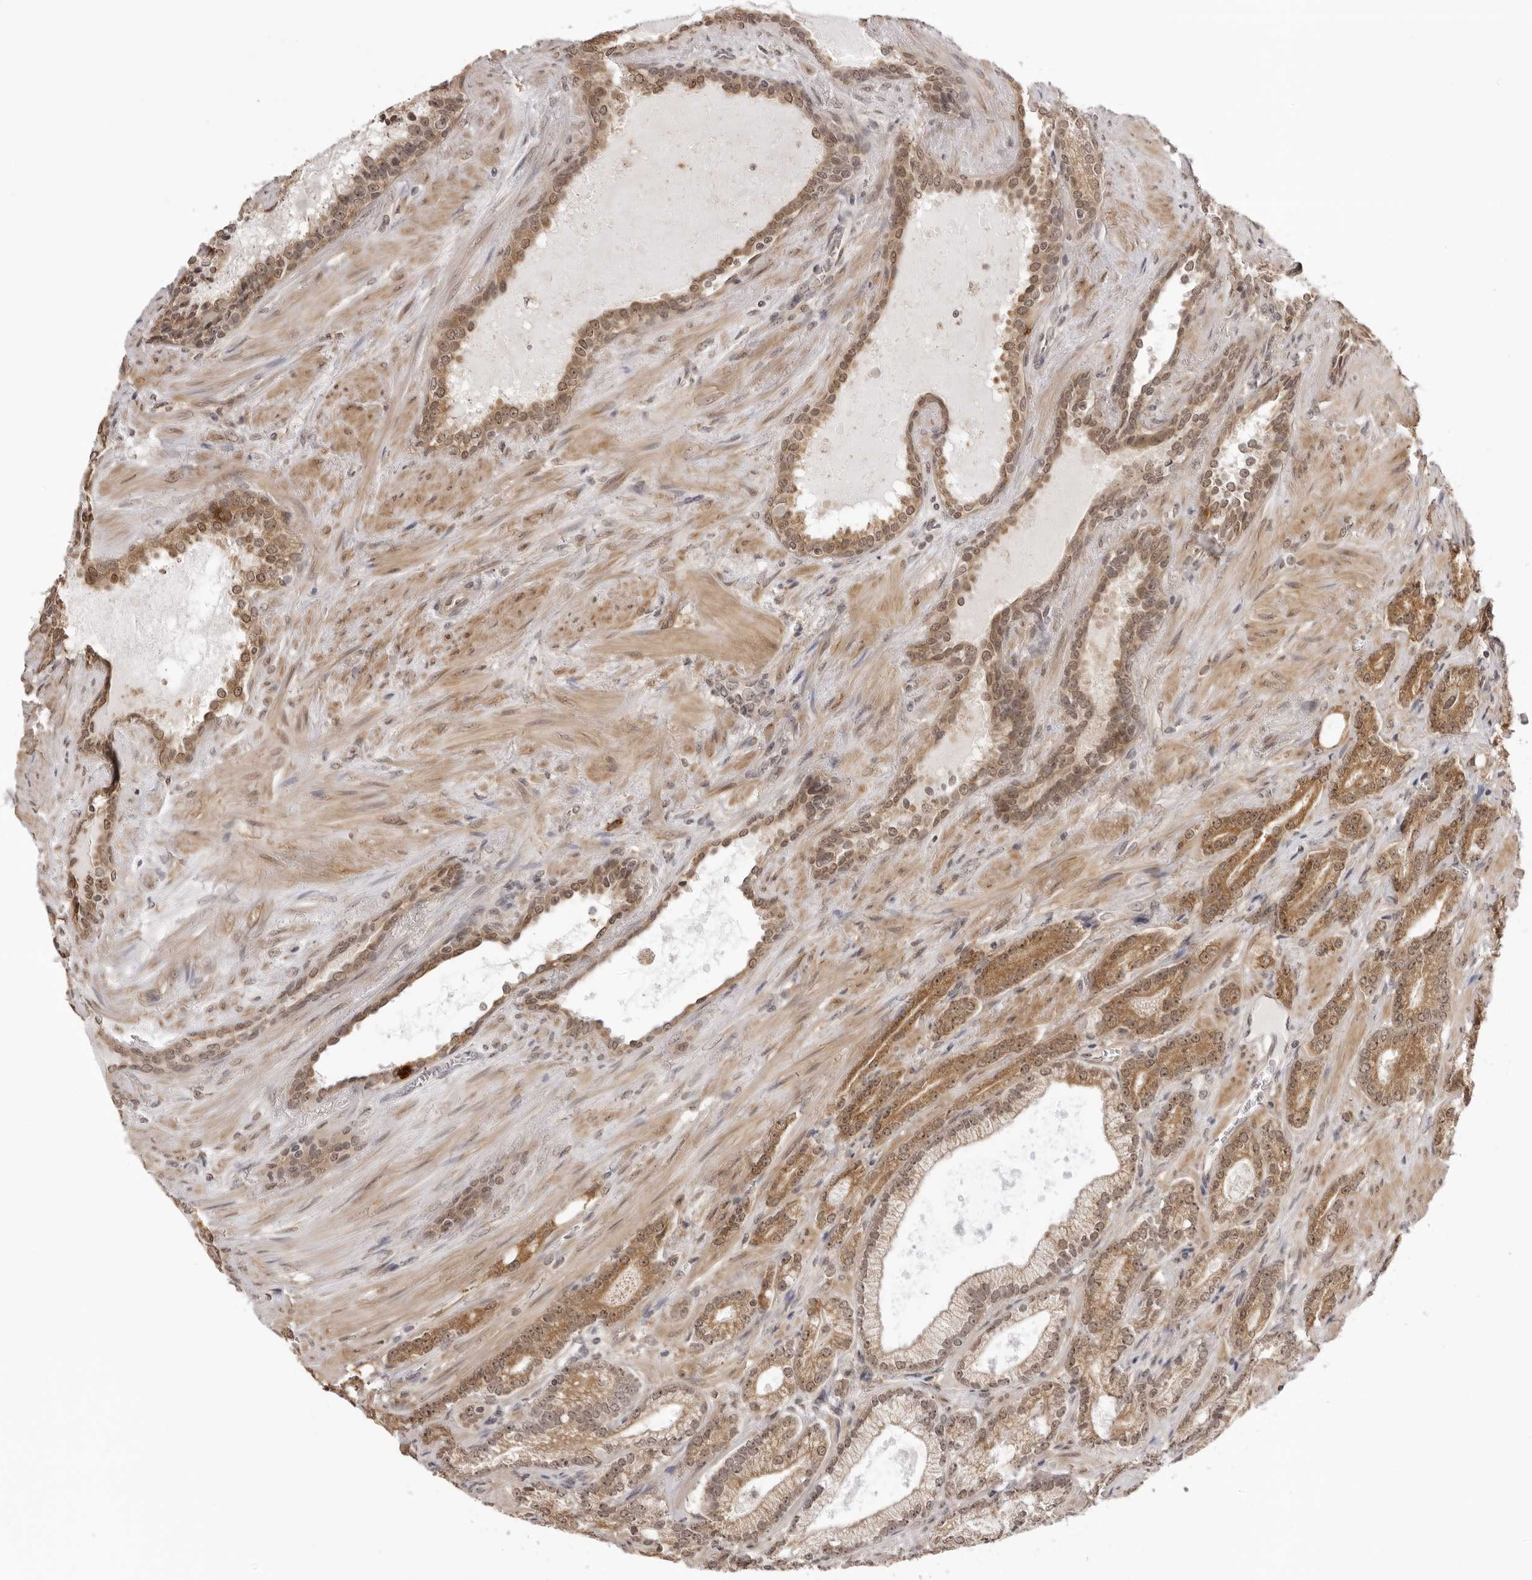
{"staining": {"intensity": "moderate", "quantity": ">75%", "location": "cytoplasmic/membranous"}, "tissue": "prostate cancer", "cell_type": "Tumor cells", "image_type": "cancer", "snomed": [{"axis": "morphology", "description": "Adenocarcinoma, High grade"}, {"axis": "topography", "description": "Prostate"}], "caption": "Protein staining exhibits moderate cytoplasmic/membranous positivity in approximately >75% of tumor cells in prostate cancer (high-grade adenocarcinoma).", "gene": "ZC3H11A", "patient": {"sex": "male", "age": 73}}